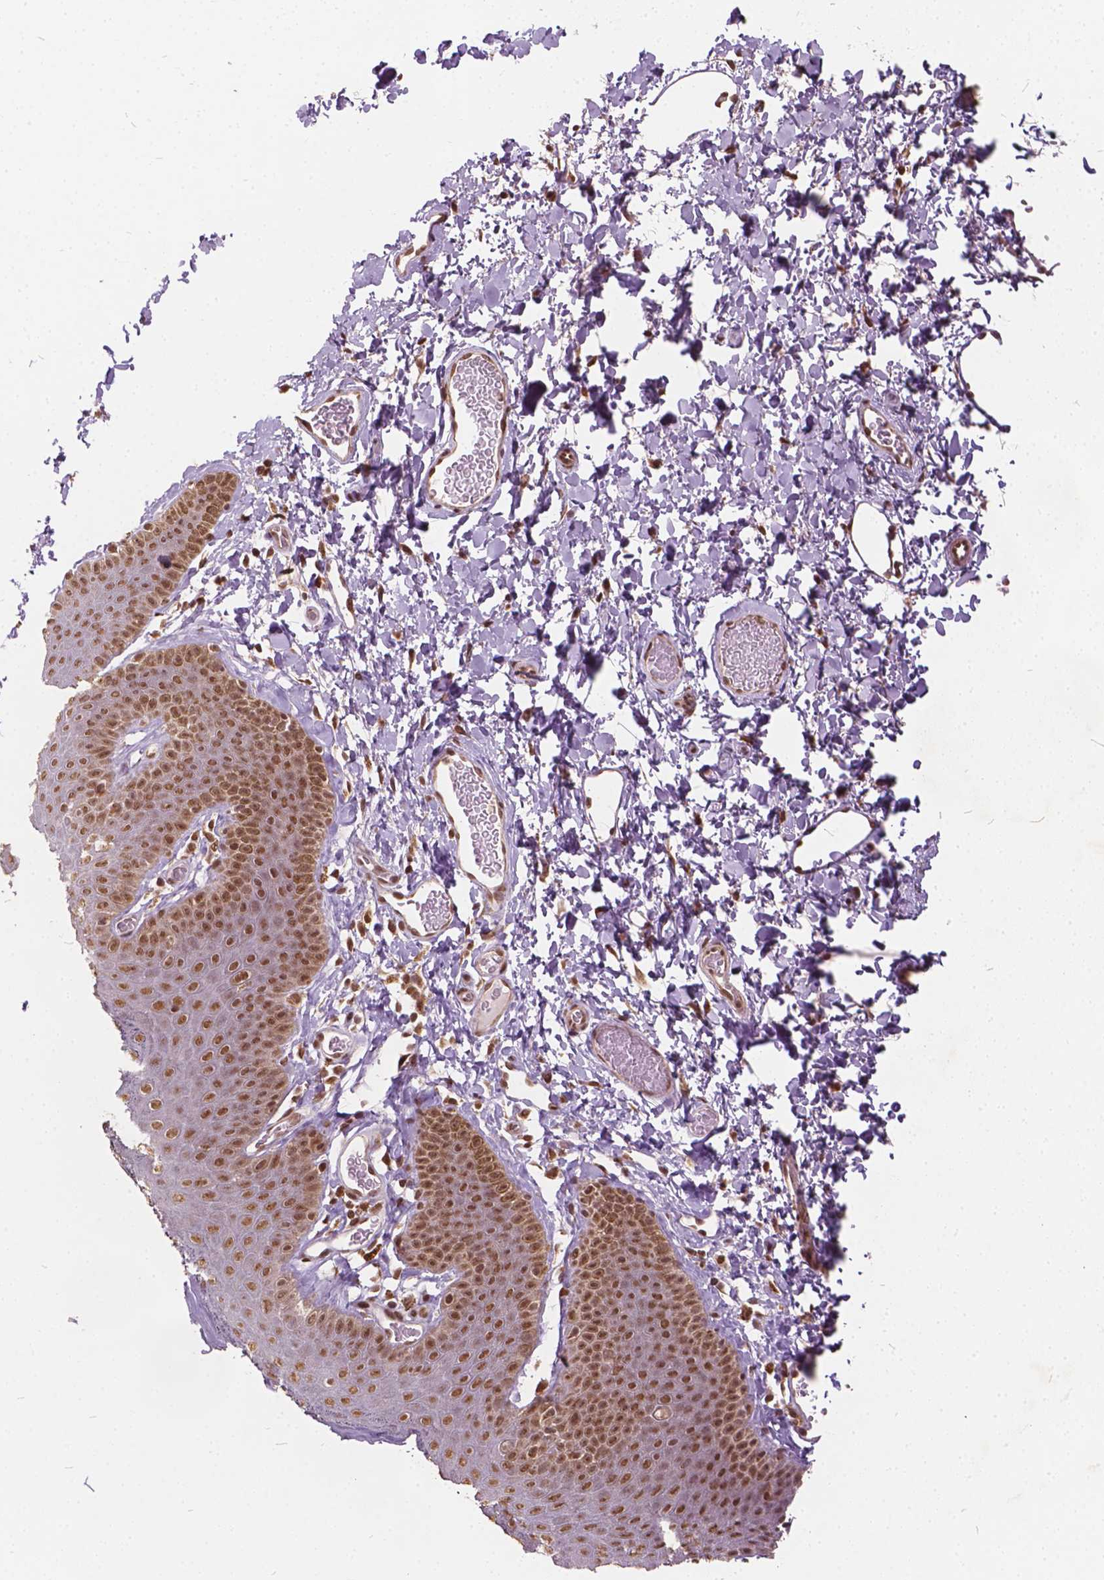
{"staining": {"intensity": "moderate", "quantity": ">75%", "location": "nuclear"}, "tissue": "skin", "cell_type": "Epidermal cells", "image_type": "normal", "snomed": [{"axis": "morphology", "description": "Normal tissue, NOS"}, {"axis": "topography", "description": "Anal"}], "caption": "A brown stain highlights moderate nuclear staining of a protein in epidermal cells of normal human skin. Nuclei are stained in blue.", "gene": "GPS2", "patient": {"sex": "male", "age": 53}}